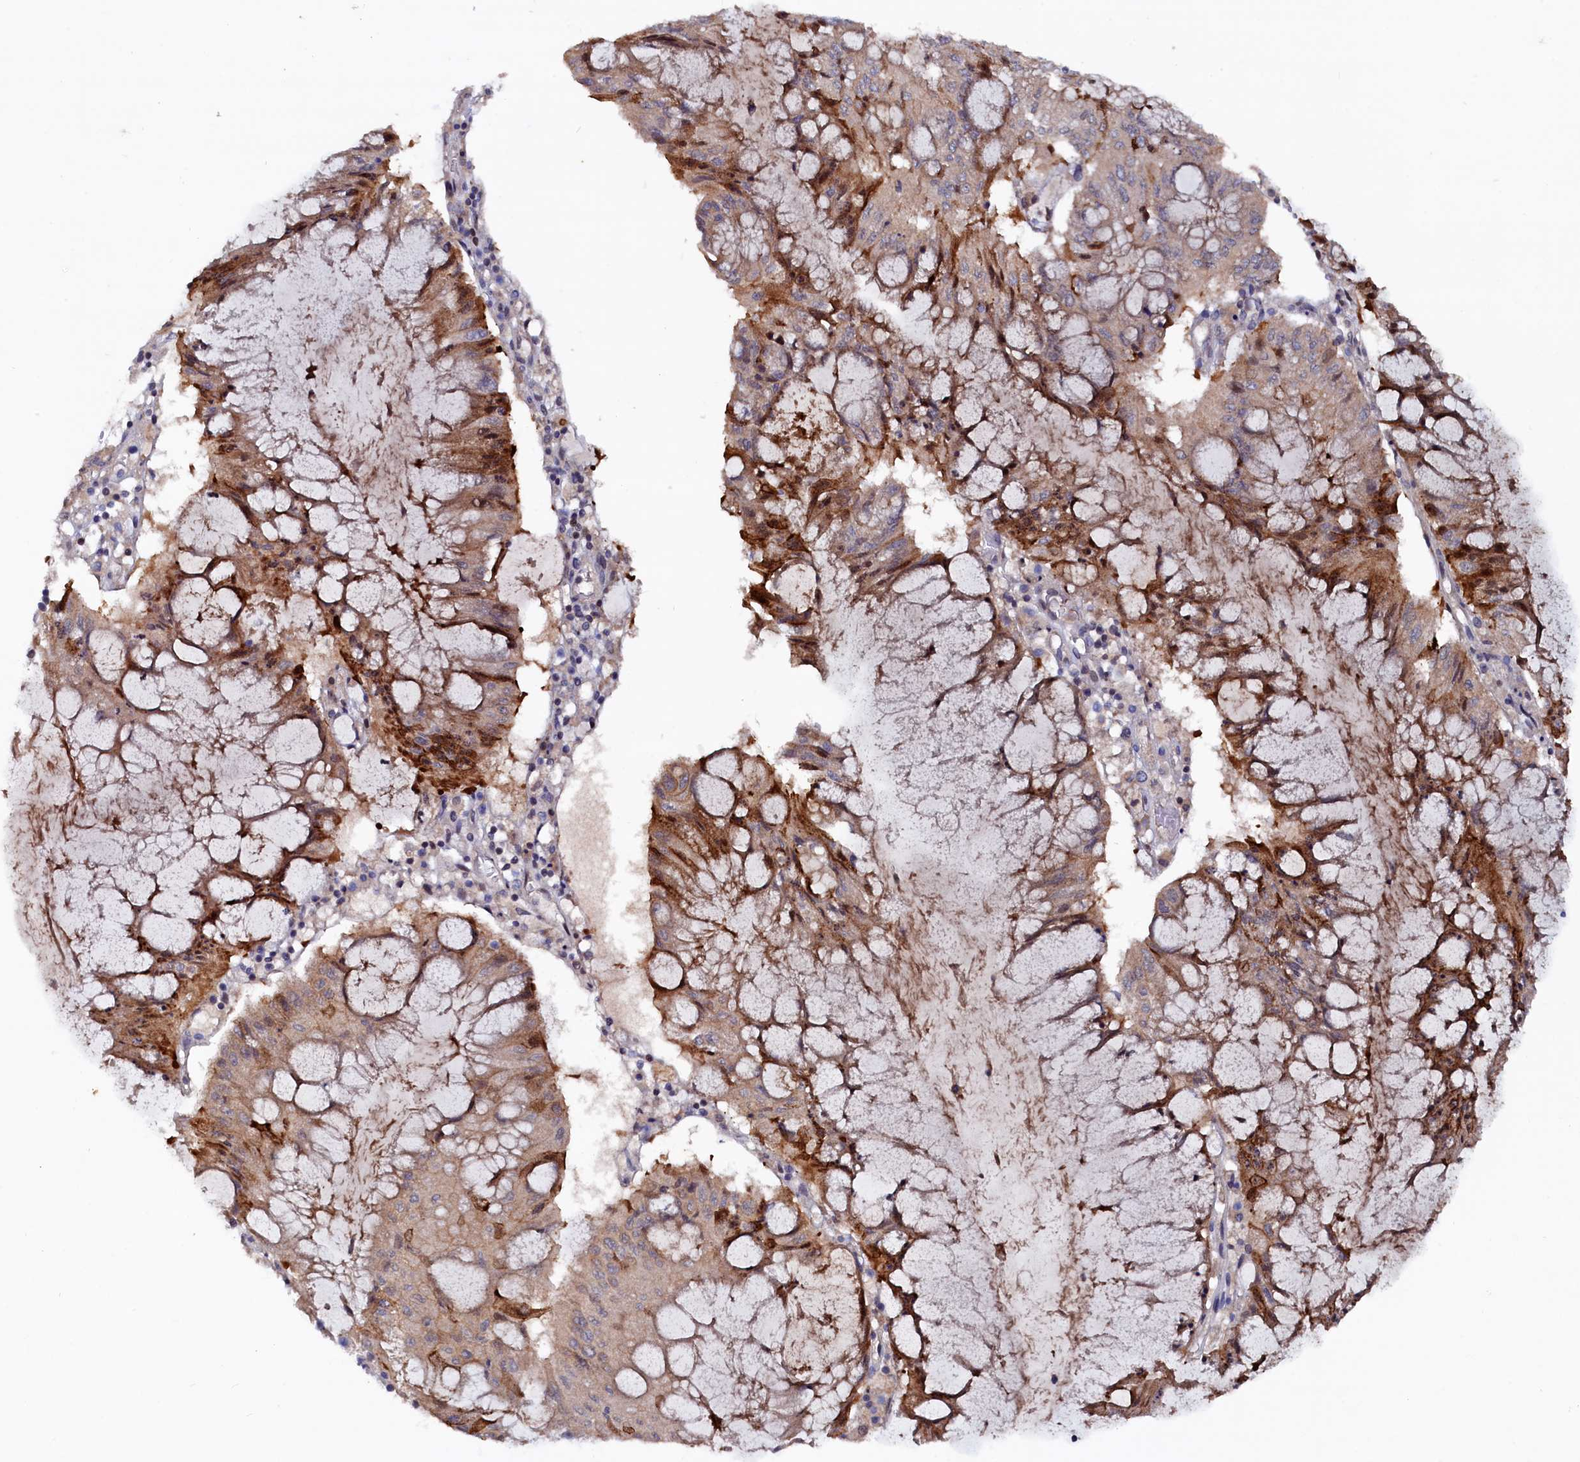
{"staining": {"intensity": "moderate", "quantity": "25%-75%", "location": "cytoplasmic/membranous"}, "tissue": "pancreatic cancer", "cell_type": "Tumor cells", "image_type": "cancer", "snomed": [{"axis": "morphology", "description": "Adenocarcinoma, NOS"}, {"axis": "topography", "description": "Pancreas"}], "caption": "There is medium levels of moderate cytoplasmic/membranous staining in tumor cells of pancreatic cancer (adenocarcinoma), as demonstrated by immunohistochemical staining (brown color).", "gene": "TMC5", "patient": {"sex": "female", "age": 50}}